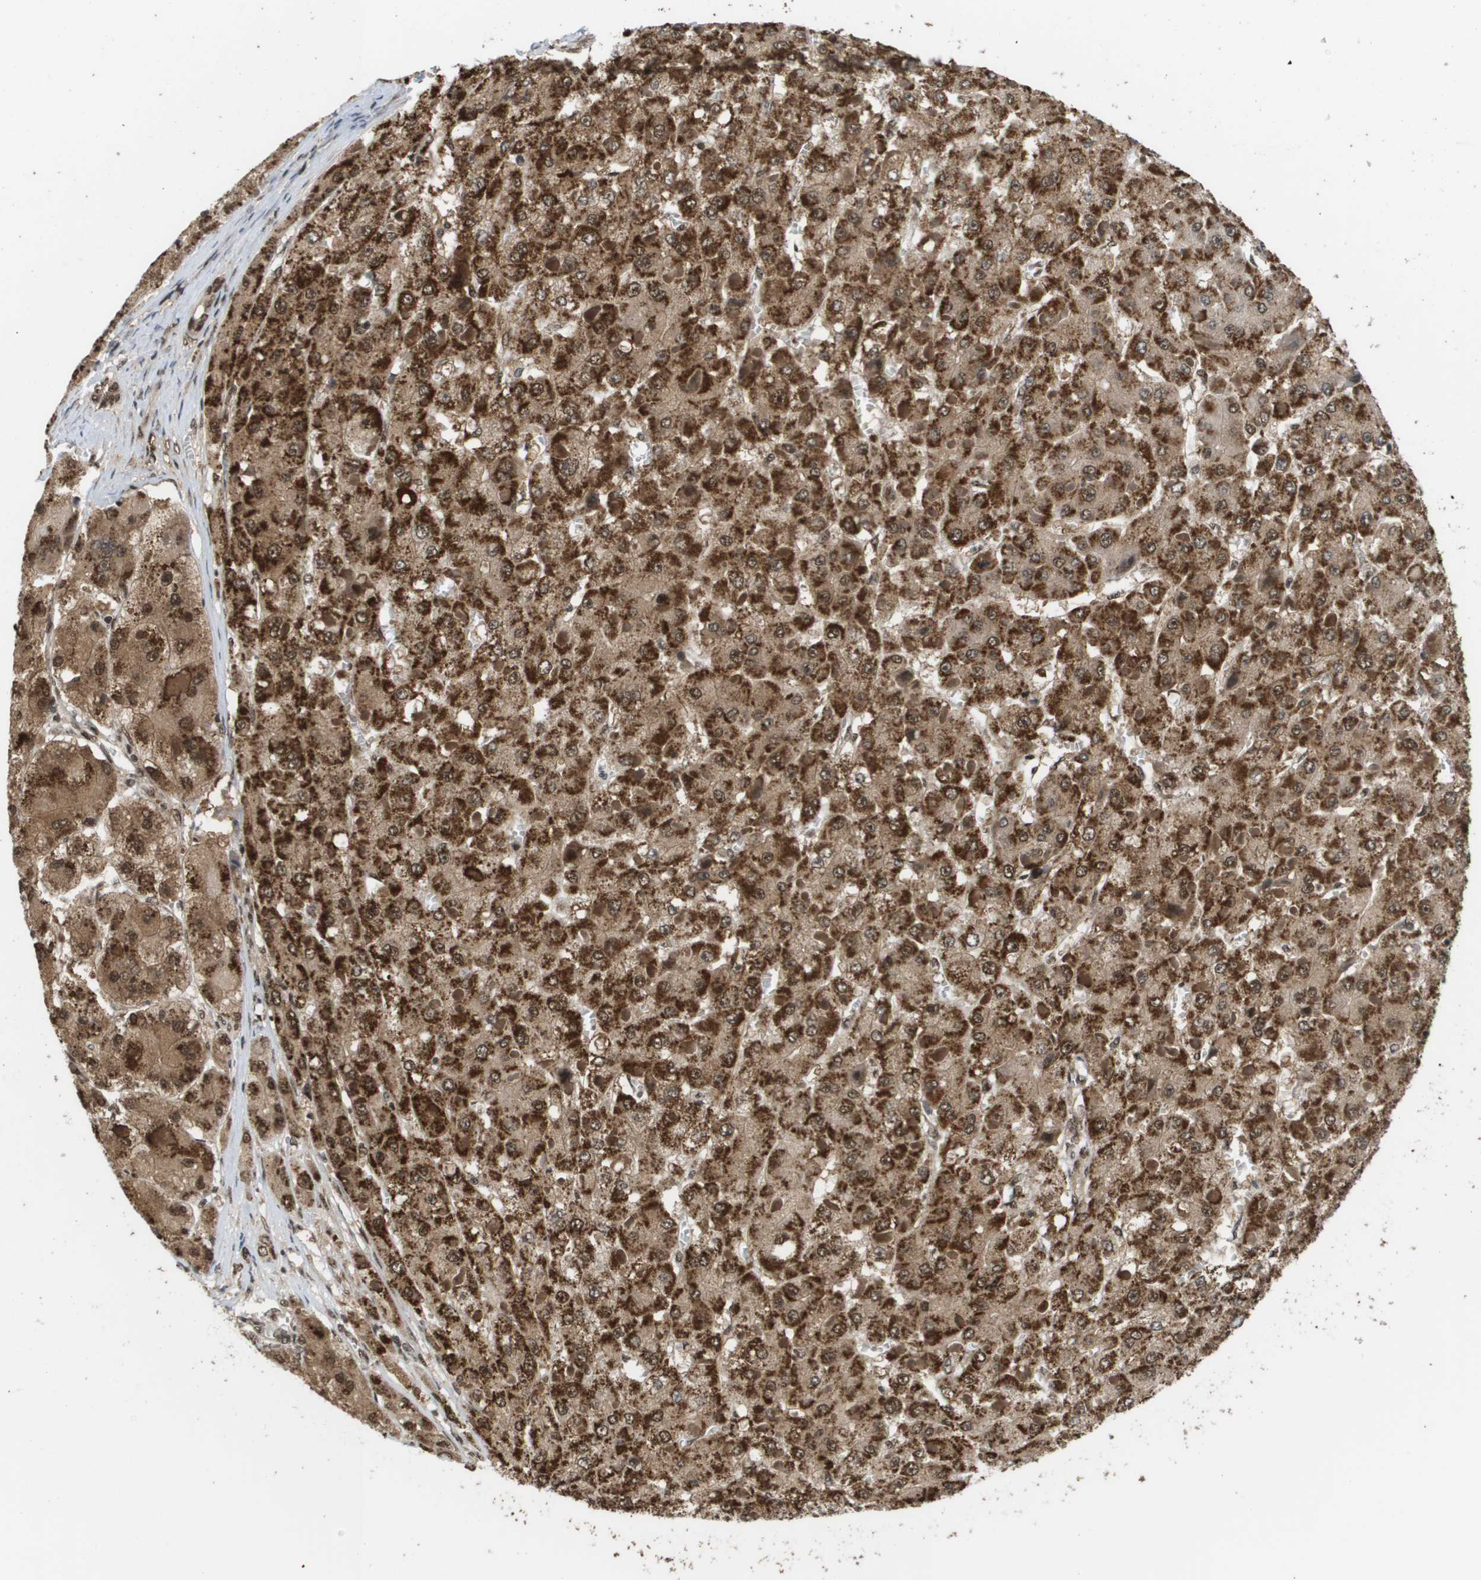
{"staining": {"intensity": "strong", "quantity": ">75%", "location": "cytoplasmic/membranous,nuclear"}, "tissue": "liver cancer", "cell_type": "Tumor cells", "image_type": "cancer", "snomed": [{"axis": "morphology", "description": "Carcinoma, Hepatocellular, NOS"}, {"axis": "topography", "description": "Liver"}], "caption": "Liver hepatocellular carcinoma tissue exhibits strong cytoplasmic/membranous and nuclear positivity in about >75% of tumor cells", "gene": "PRCC", "patient": {"sex": "female", "age": 73}}